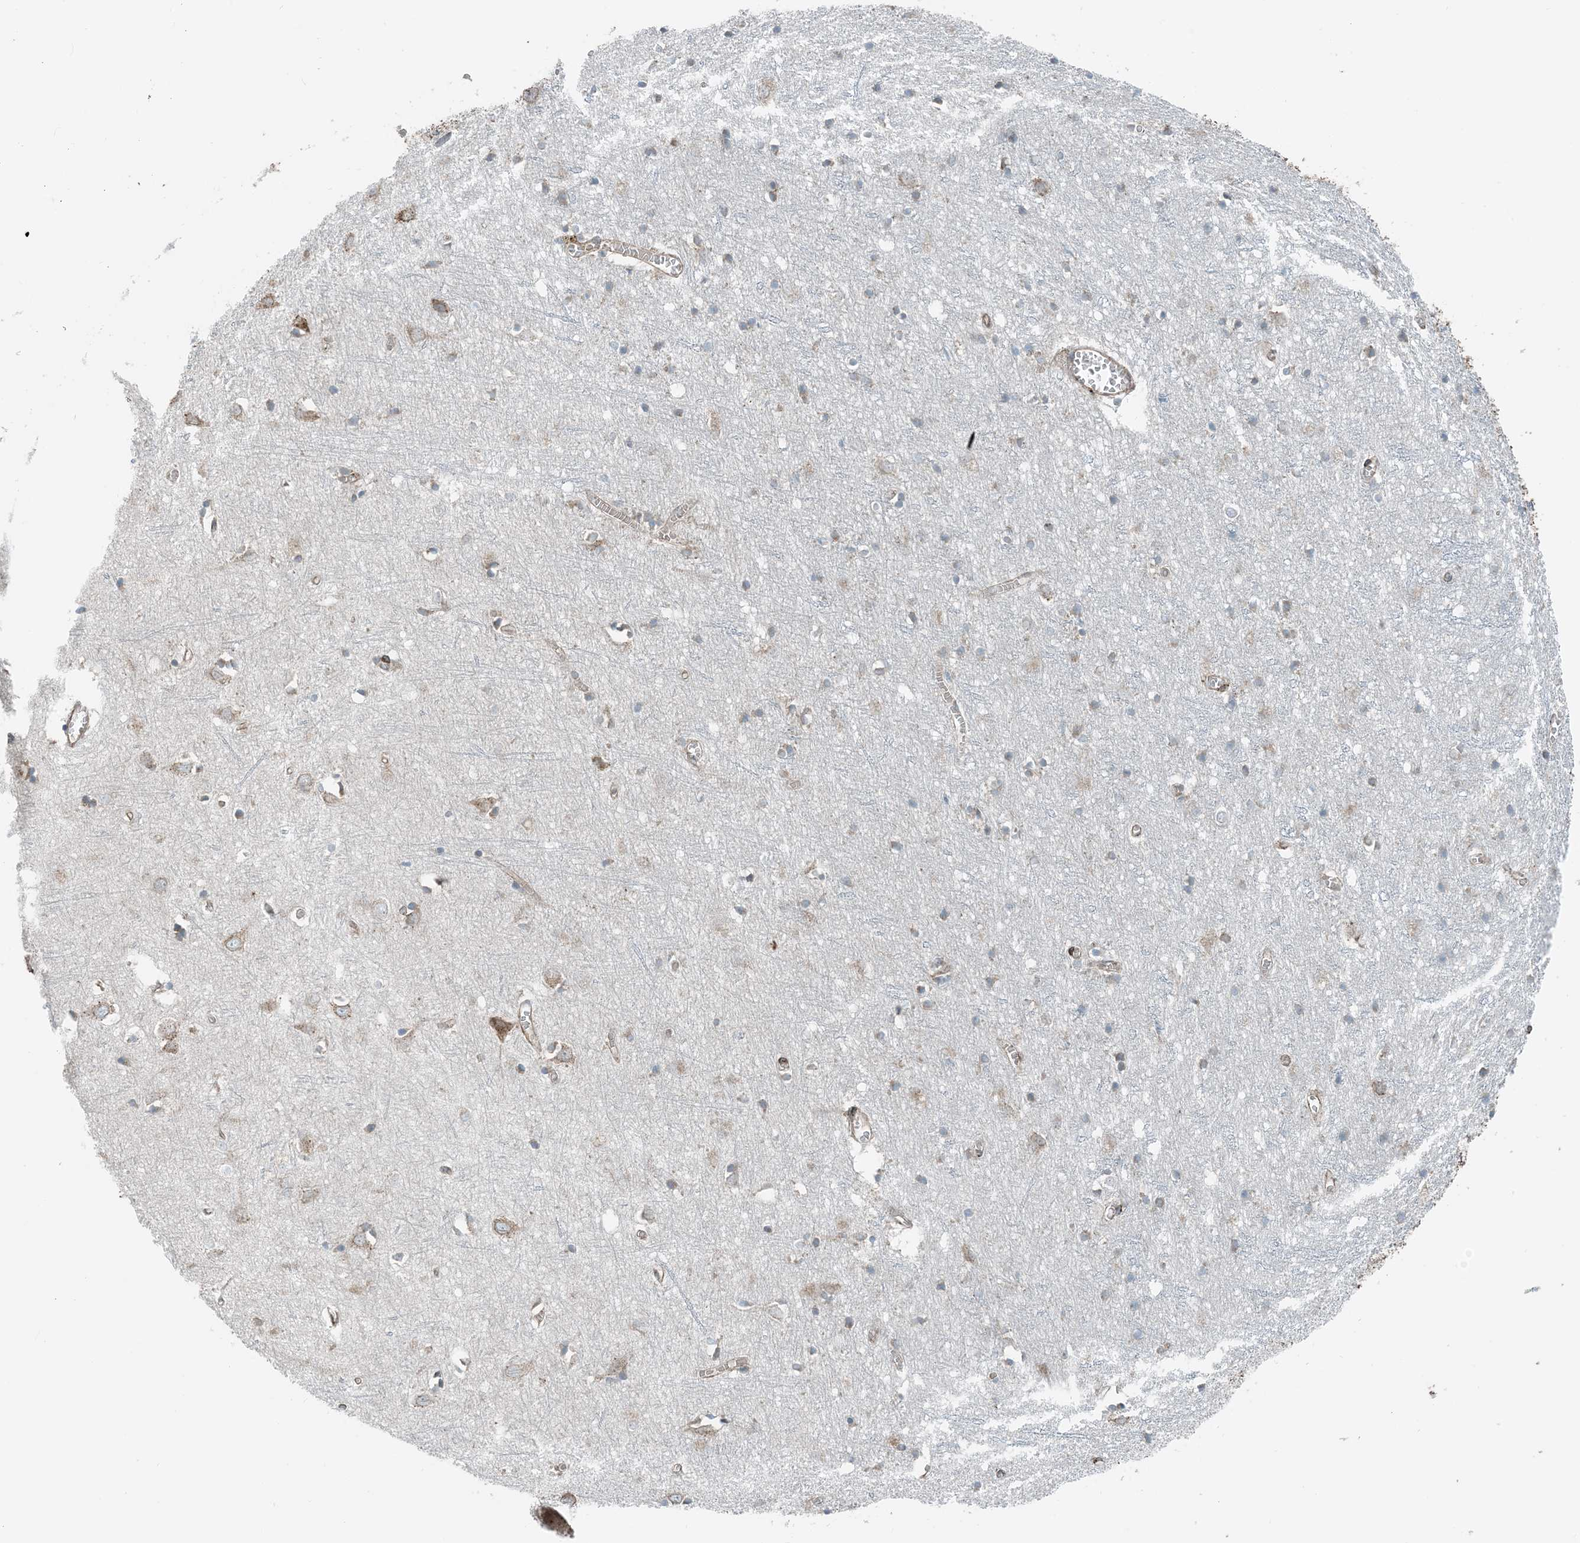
{"staining": {"intensity": "moderate", "quantity": ">75%", "location": "cytoplasmic/membranous"}, "tissue": "cerebral cortex", "cell_type": "Endothelial cells", "image_type": "normal", "snomed": [{"axis": "morphology", "description": "Normal tissue, NOS"}, {"axis": "topography", "description": "Cerebral cortex"}], "caption": "Protein expression analysis of normal human cerebral cortex reveals moderate cytoplasmic/membranous expression in about >75% of endothelial cells. The staining was performed using DAB (3,3'-diaminobenzidine), with brown indicating positive protein expression. Nuclei are stained blue with hematoxylin.", "gene": "CERKL", "patient": {"sex": "female", "age": 64}}